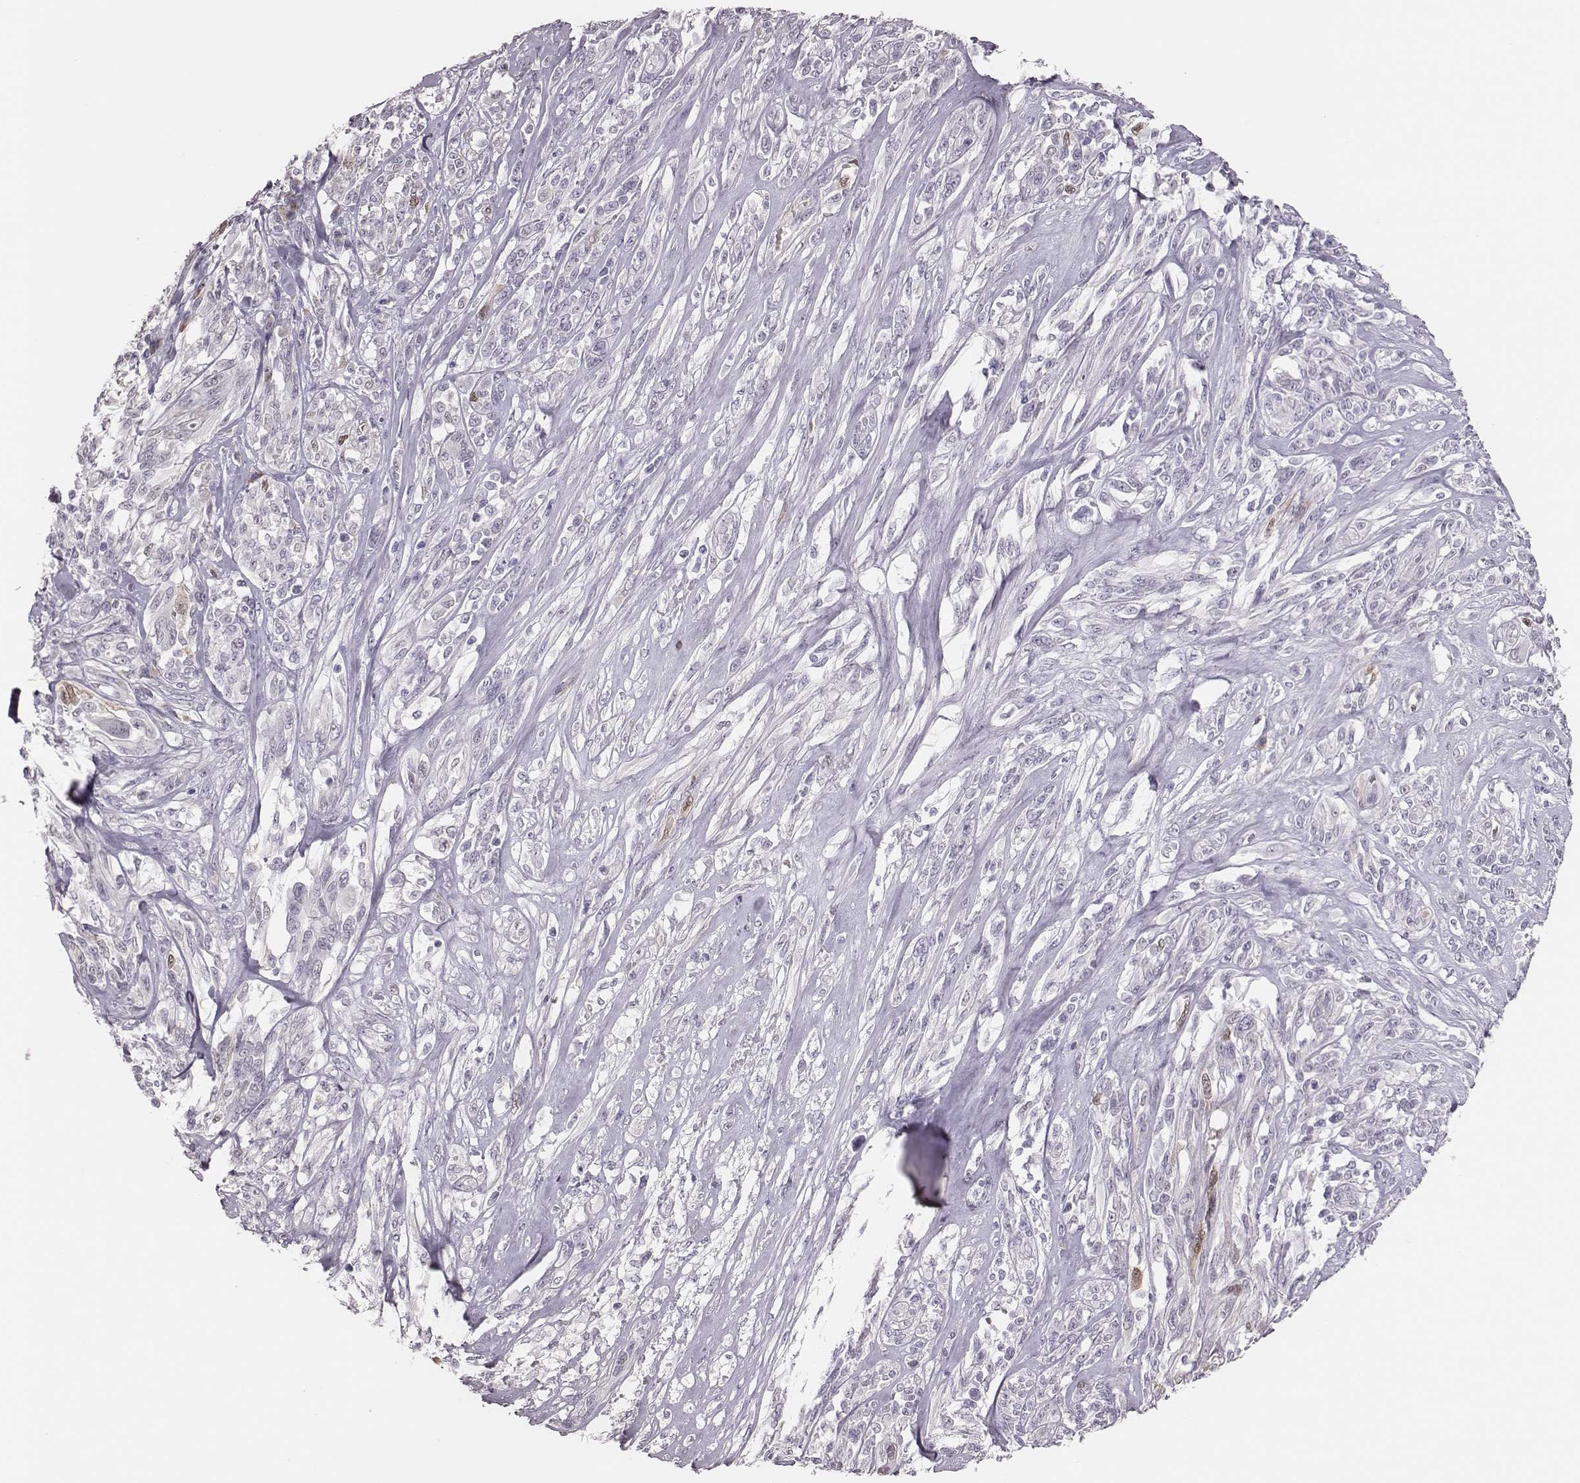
{"staining": {"intensity": "negative", "quantity": "none", "location": "none"}, "tissue": "melanoma", "cell_type": "Tumor cells", "image_type": "cancer", "snomed": [{"axis": "morphology", "description": "Malignant melanoma, NOS"}, {"axis": "topography", "description": "Skin"}], "caption": "This is an immunohistochemistry image of human melanoma. There is no expression in tumor cells.", "gene": "PBK", "patient": {"sex": "female", "age": 91}}